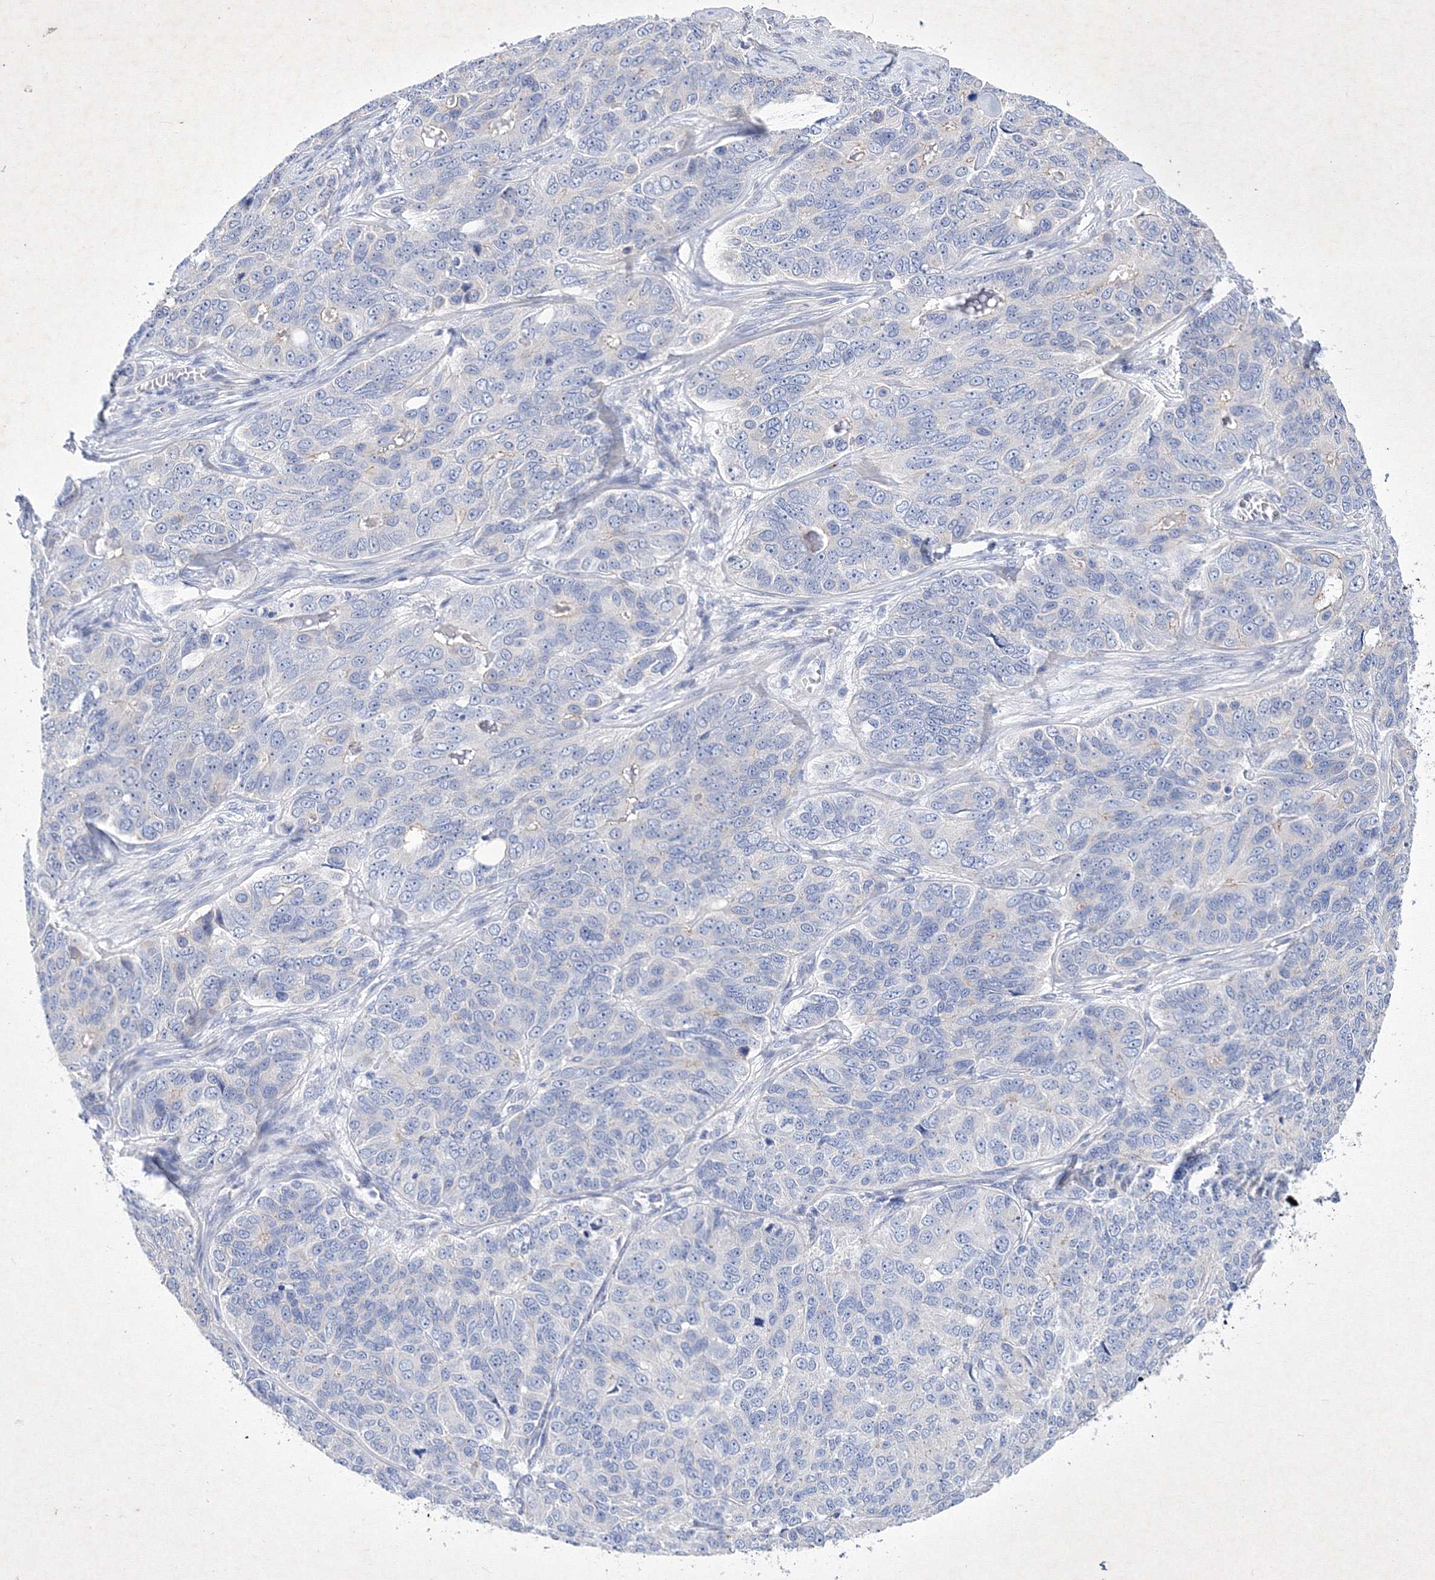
{"staining": {"intensity": "negative", "quantity": "none", "location": "none"}, "tissue": "ovarian cancer", "cell_type": "Tumor cells", "image_type": "cancer", "snomed": [{"axis": "morphology", "description": "Carcinoma, endometroid"}, {"axis": "topography", "description": "Ovary"}], "caption": "Ovarian cancer stained for a protein using immunohistochemistry (IHC) displays no expression tumor cells.", "gene": "GPN1", "patient": {"sex": "female", "age": 51}}